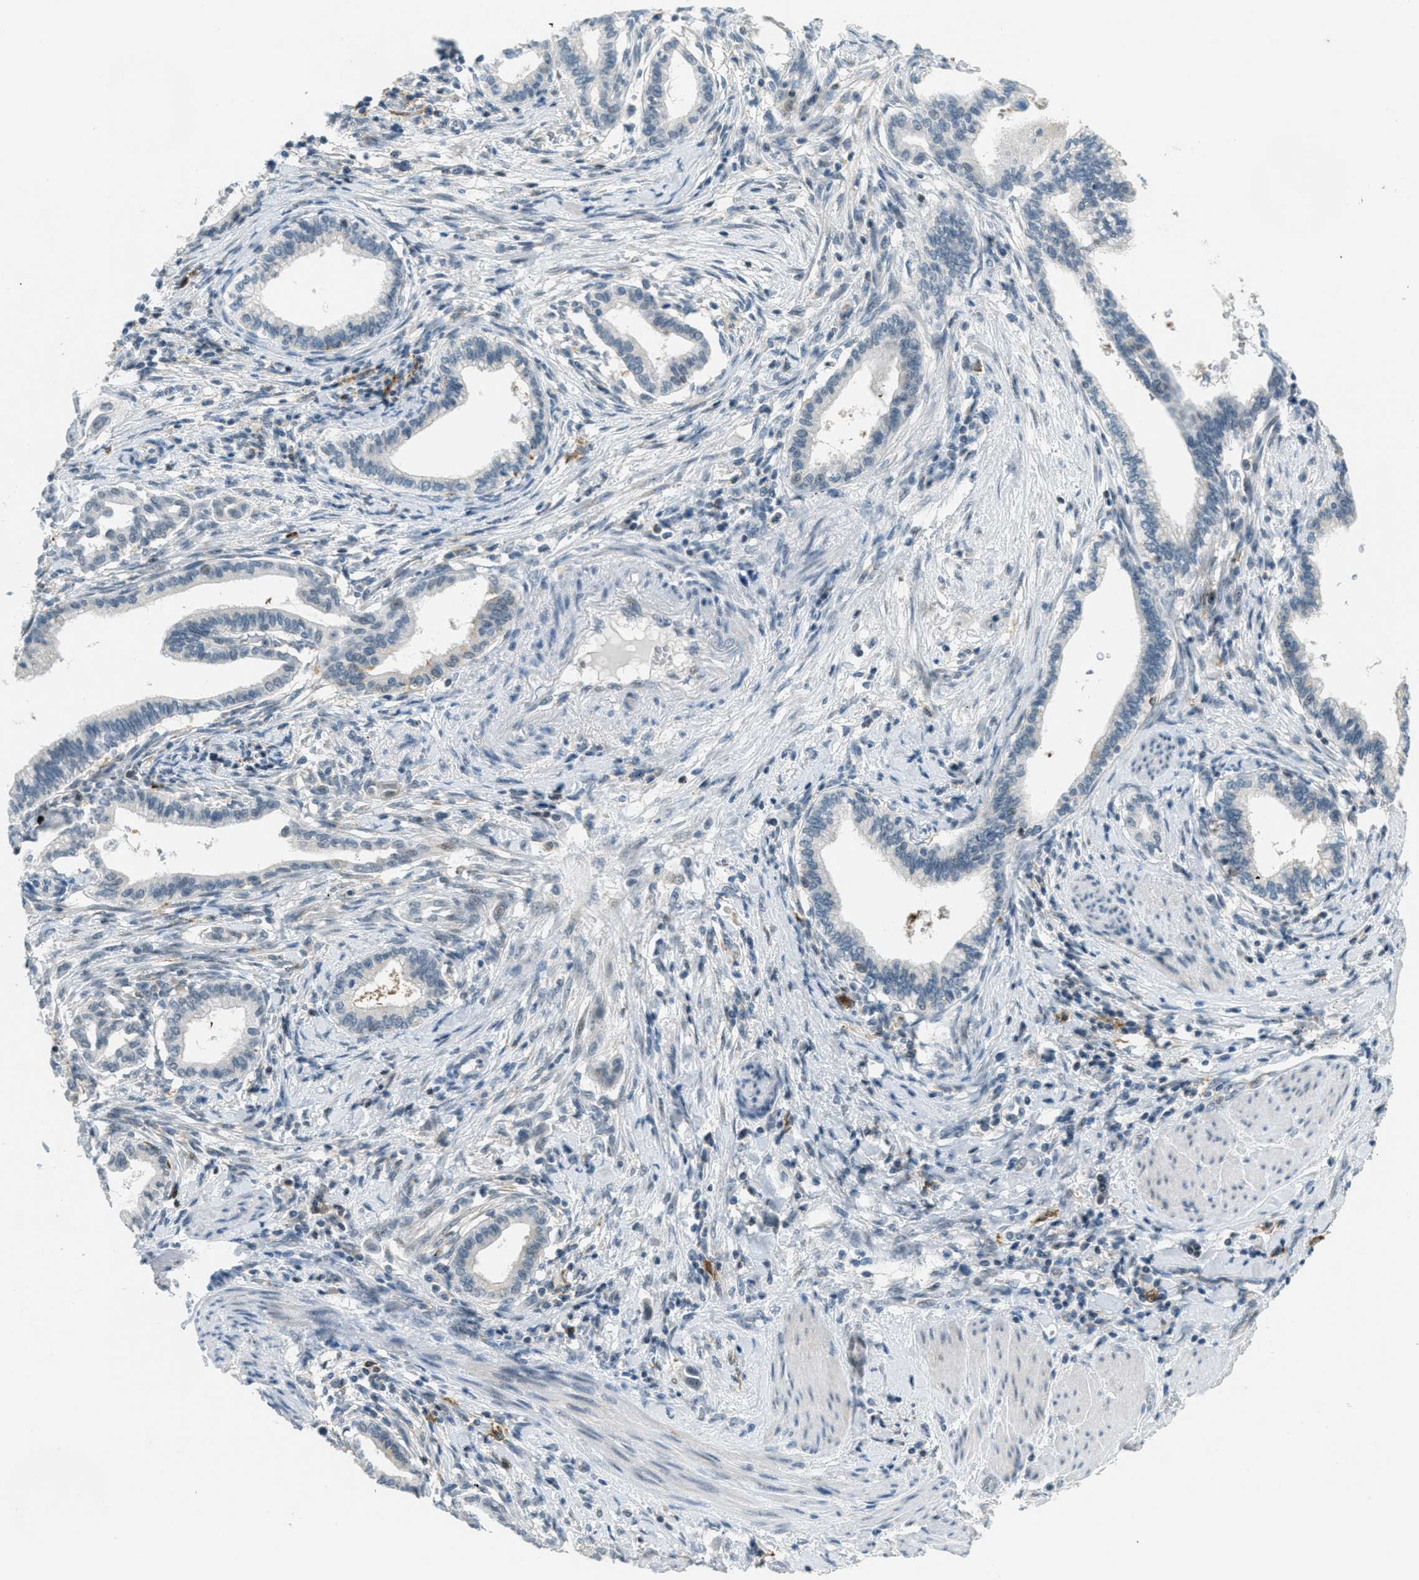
{"staining": {"intensity": "moderate", "quantity": "<25%", "location": "cytoplasmic/membranous"}, "tissue": "pancreatic cancer", "cell_type": "Tumor cells", "image_type": "cancer", "snomed": [{"axis": "morphology", "description": "Adenocarcinoma, NOS"}, {"axis": "topography", "description": "Pancreas"}], "caption": "Moderate cytoplasmic/membranous positivity for a protein is appreciated in approximately <25% of tumor cells of pancreatic cancer (adenocarcinoma) using IHC.", "gene": "FYN", "patient": {"sex": "female", "age": 64}}